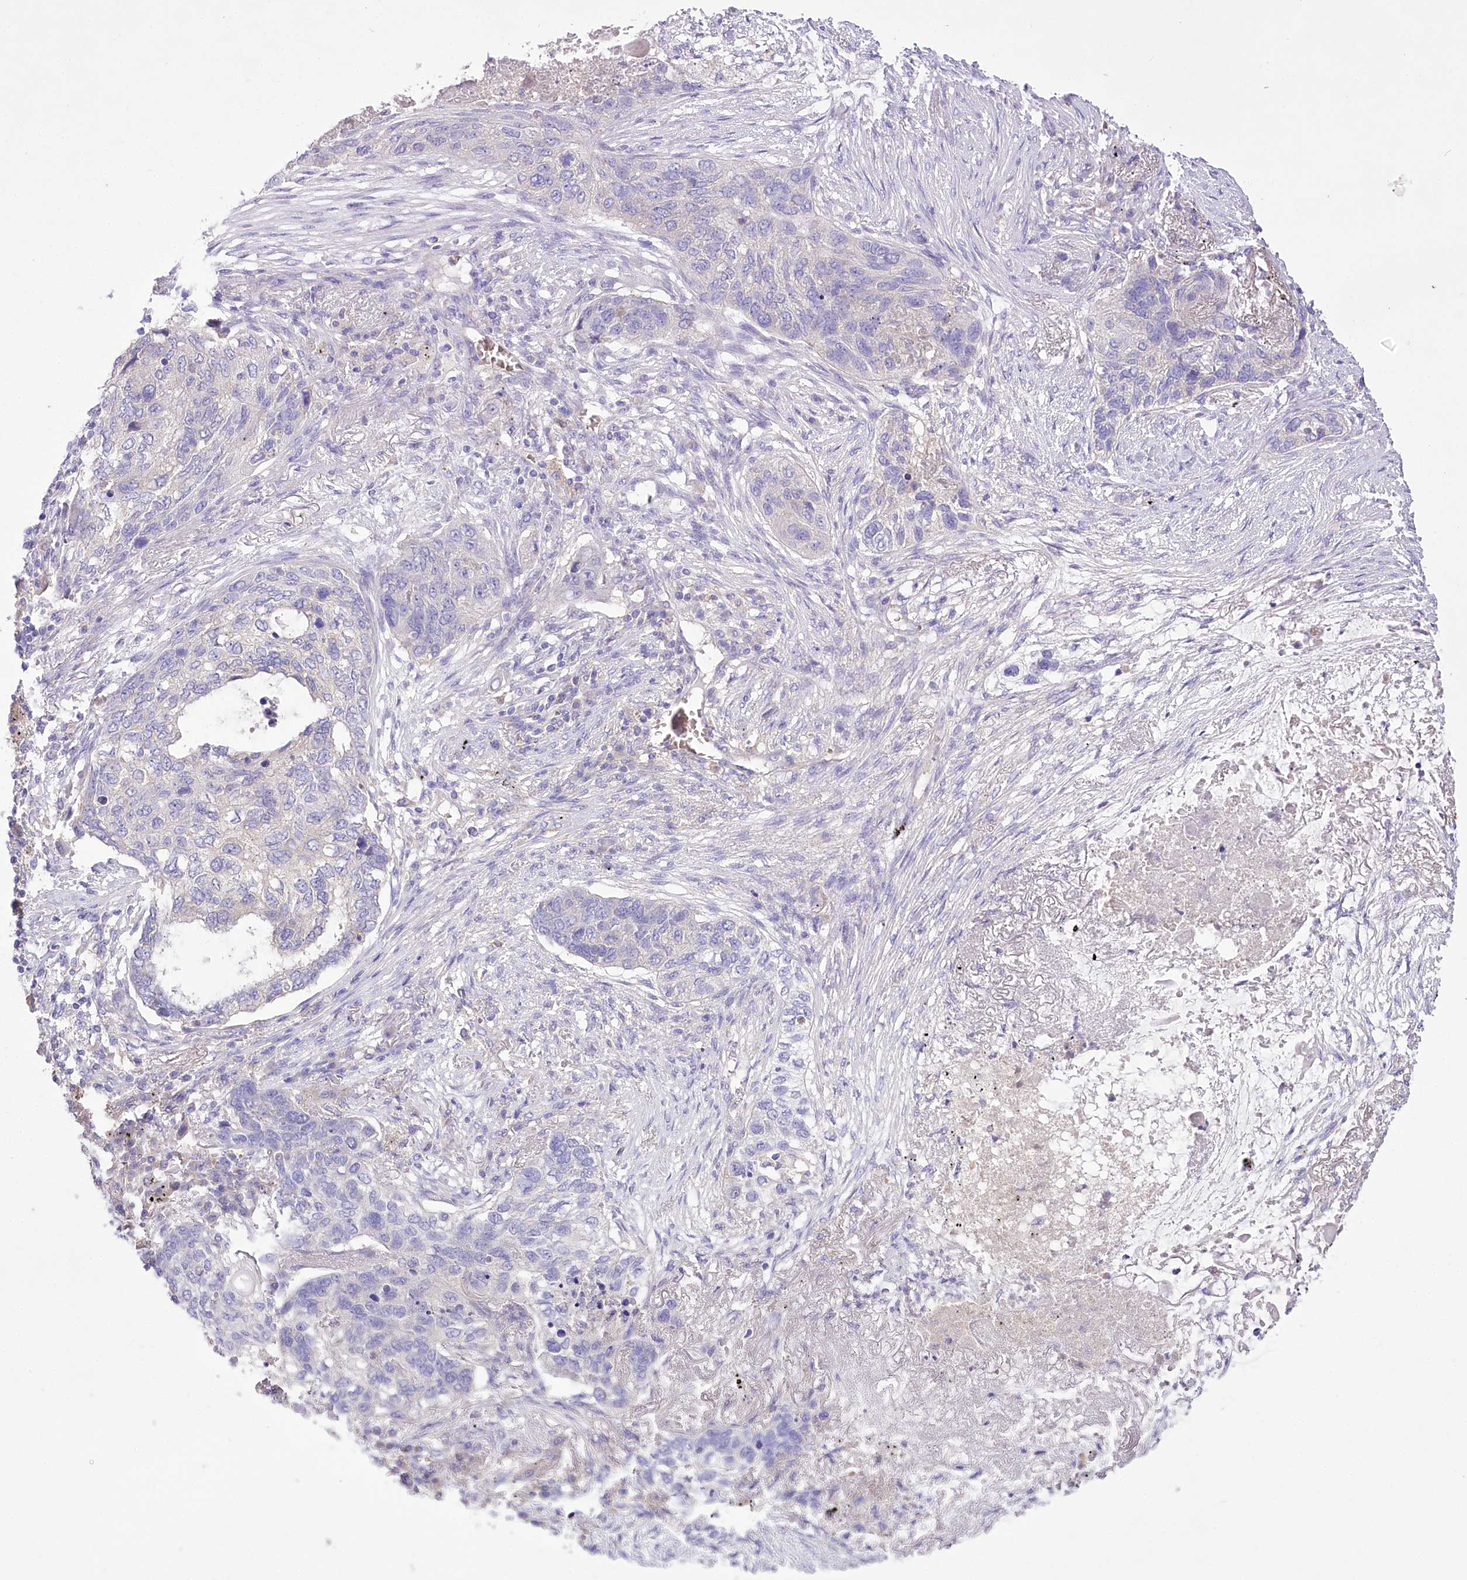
{"staining": {"intensity": "negative", "quantity": "none", "location": "none"}, "tissue": "lung cancer", "cell_type": "Tumor cells", "image_type": "cancer", "snomed": [{"axis": "morphology", "description": "Squamous cell carcinoma, NOS"}, {"axis": "topography", "description": "Lung"}], "caption": "DAB immunohistochemical staining of lung cancer demonstrates no significant staining in tumor cells.", "gene": "PRSS53", "patient": {"sex": "female", "age": 63}}